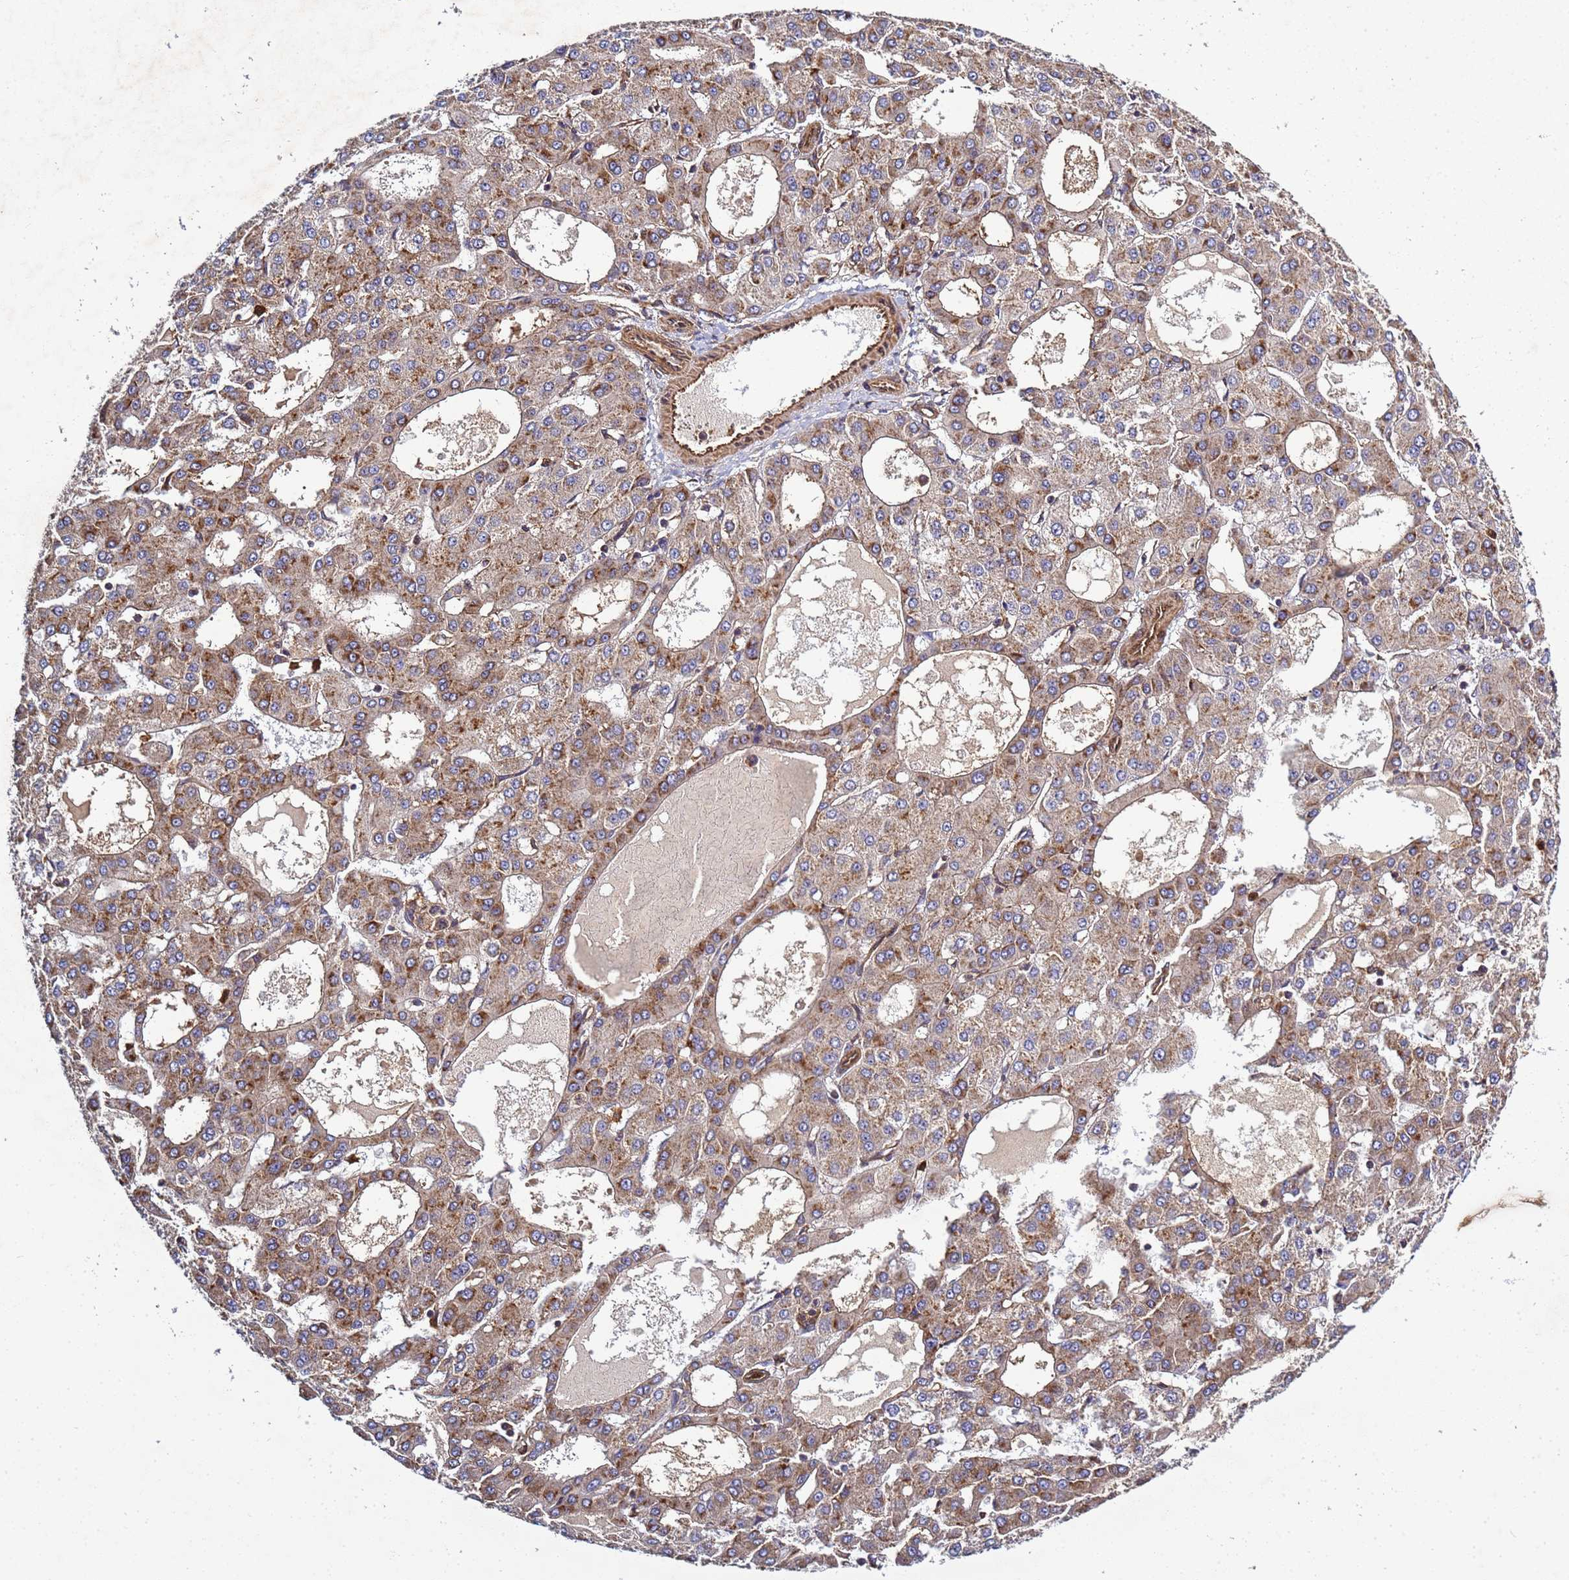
{"staining": {"intensity": "moderate", "quantity": ">75%", "location": "cytoplasmic/membranous"}, "tissue": "liver cancer", "cell_type": "Tumor cells", "image_type": "cancer", "snomed": [{"axis": "morphology", "description": "Carcinoma, Hepatocellular, NOS"}, {"axis": "topography", "description": "Liver"}], "caption": "IHC of human hepatocellular carcinoma (liver) reveals medium levels of moderate cytoplasmic/membranous expression in approximately >75% of tumor cells. Using DAB (brown) and hematoxylin (blue) stains, captured at high magnification using brightfield microscopy.", "gene": "C8orf34", "patient": {"sex": "male", "age": 47}}